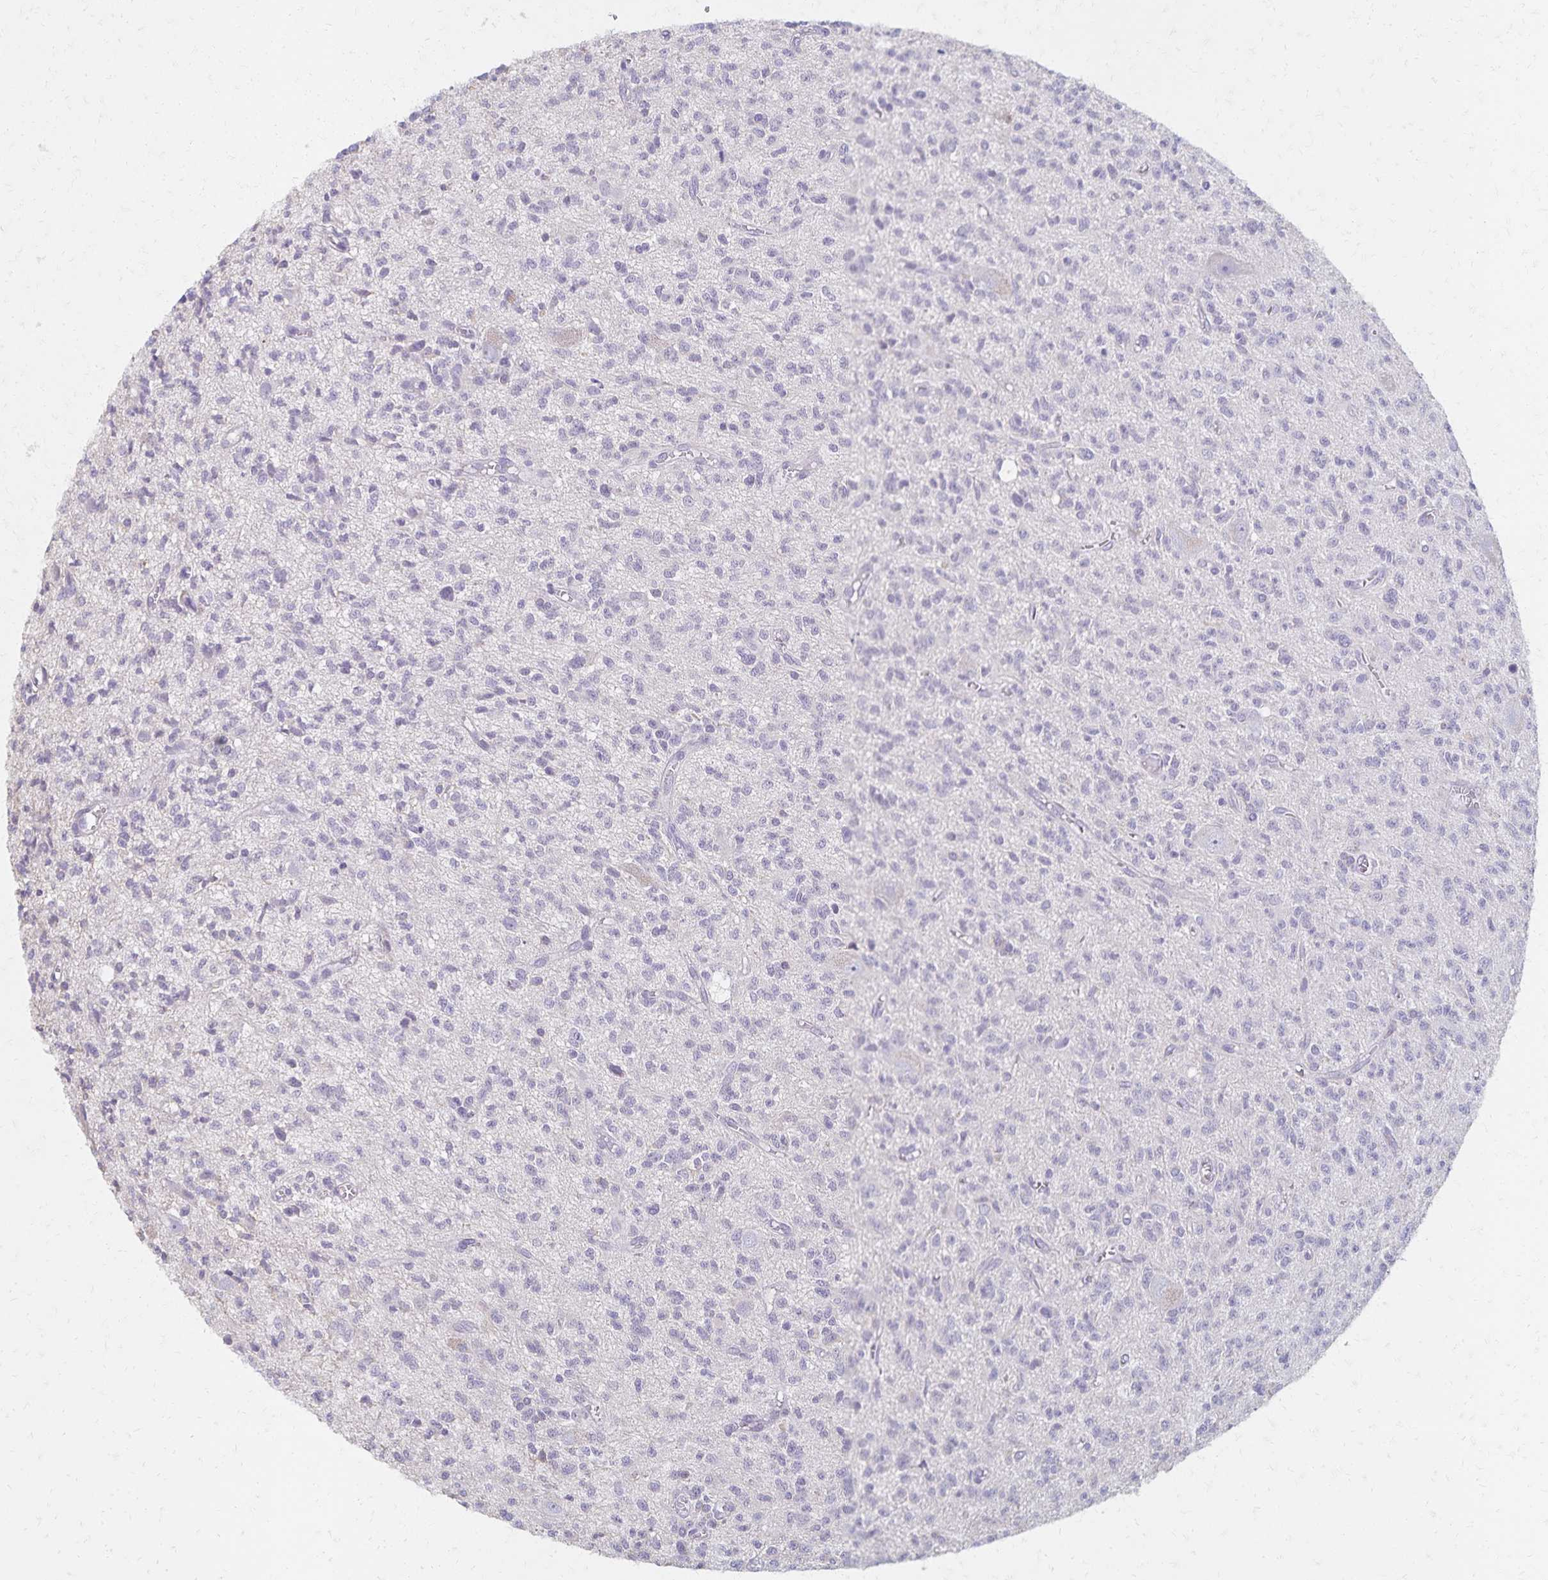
{"staining": {"intensity": "negative", "quantity": "none", "location": "none"}, "tissue": "glioma", "cell_type": "Tumor cells", "image_type": "cancer", "snomed": [{"axis": "morphology", "description": "Glioma, malignant, Low grade"}, {"axis": "topography", "description": "Brain"}], "caption": "The photomicrograph exhibits no staining of tumor cells in glioma.", "gene": "KISS1", "patient": {"sex": "male", "age": 64}}